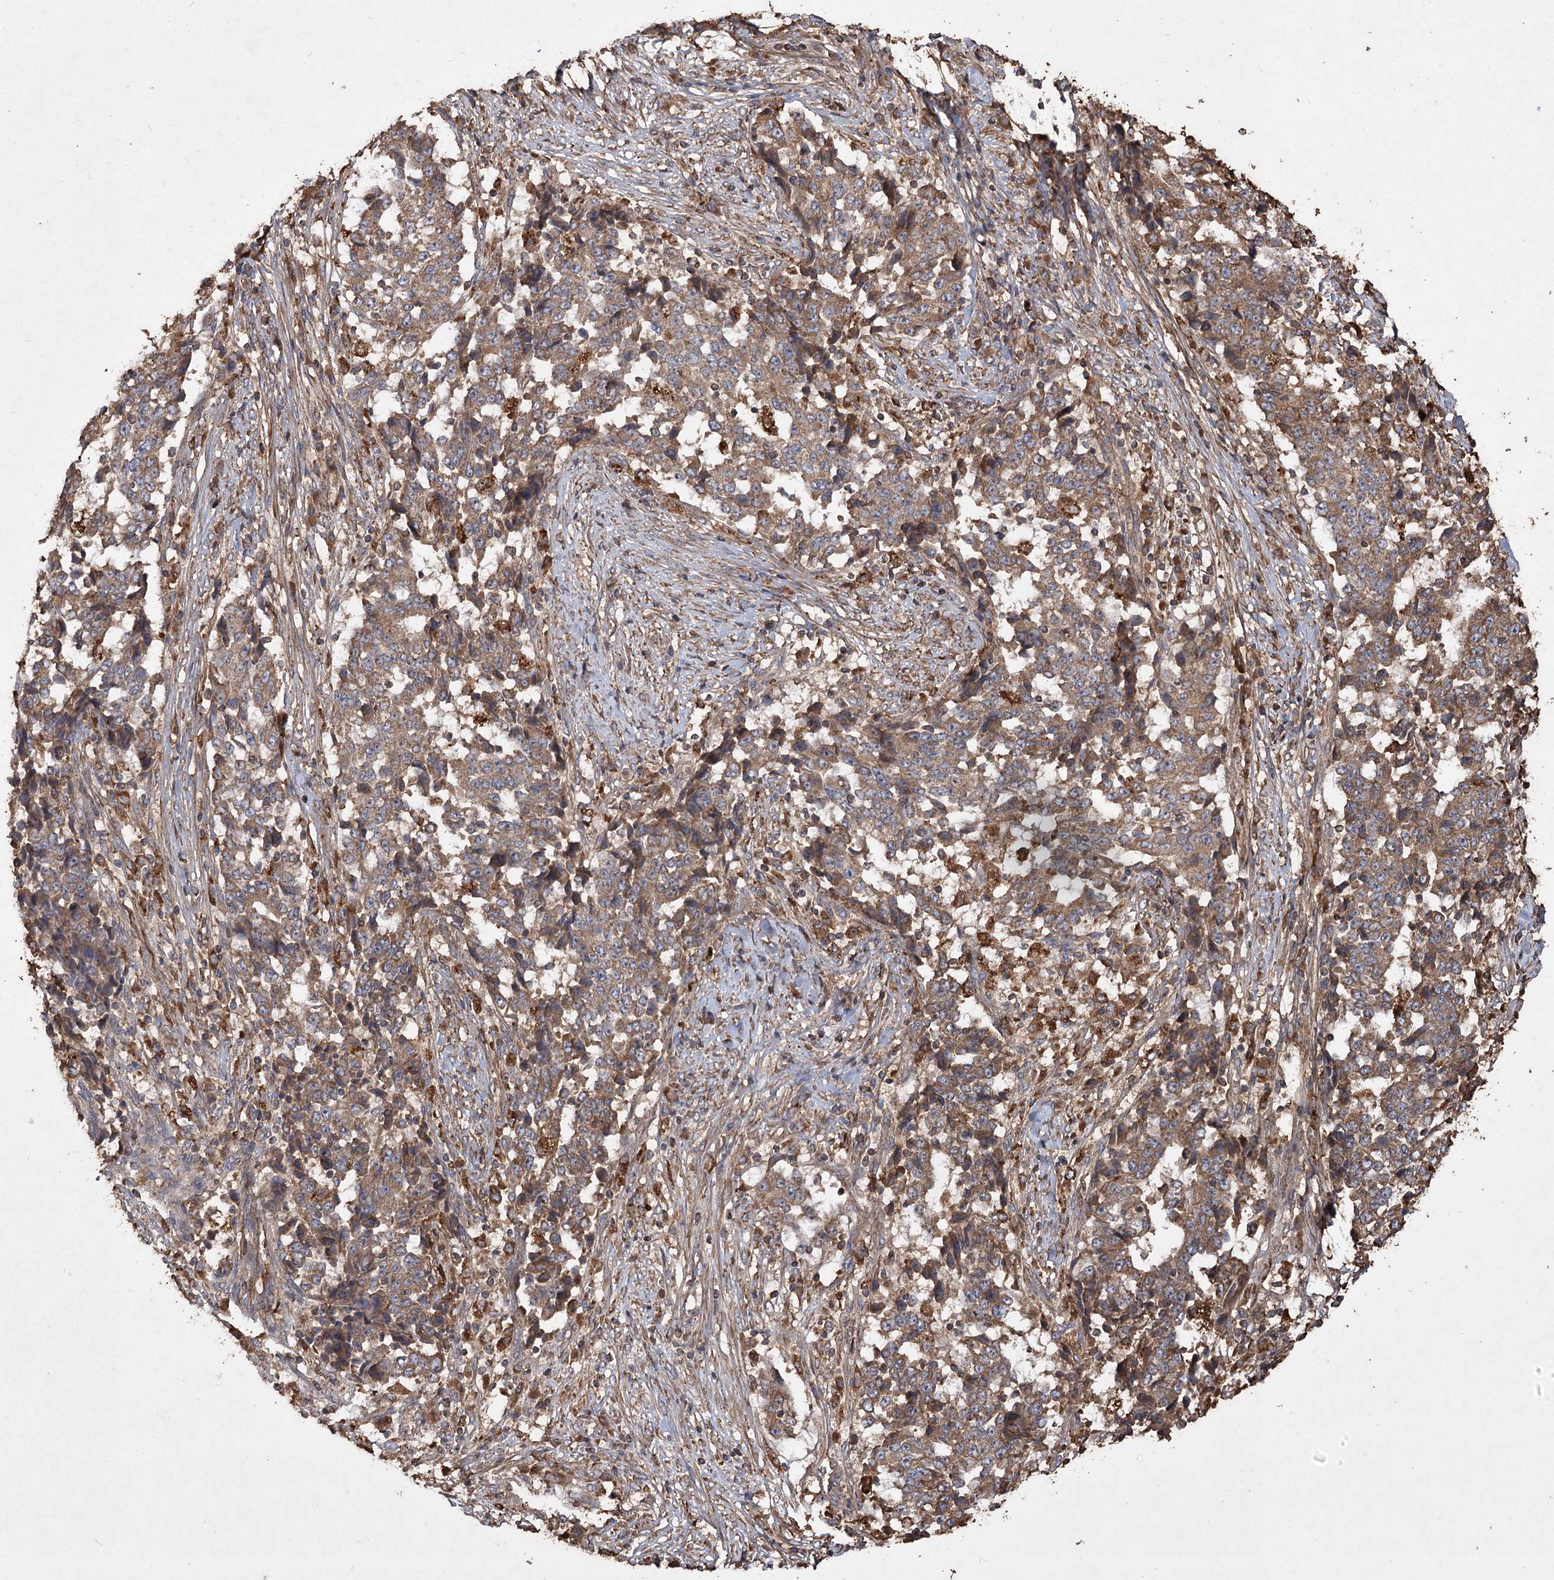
{"staining": {"intensity": "moderate", "quantity": ">75%", "location": "cytoplasmic/membranous"}, "tissue": "stomach cancer", "cell_type": "Tumor cells", "image_type": "cancer", "snomed": [{"axis": "morphology", "description": "Adenocarcinoma, NOS"}, {"axis": "topography", "description": "Stomach"}], "caption": "High-magnification brightfield microscopy of stomach cancer (adenocarcinoma) stained with DAB (3,3'-diaminobenzidine) (brown) and counterstained with hematoxylin (blue). tumor cells exhibit moderate cytoplasmic/membranous positivity is present in about>75% of cells.", "gene": "PIK3C2A", "patient": {"sex": "male", "age": 59}}